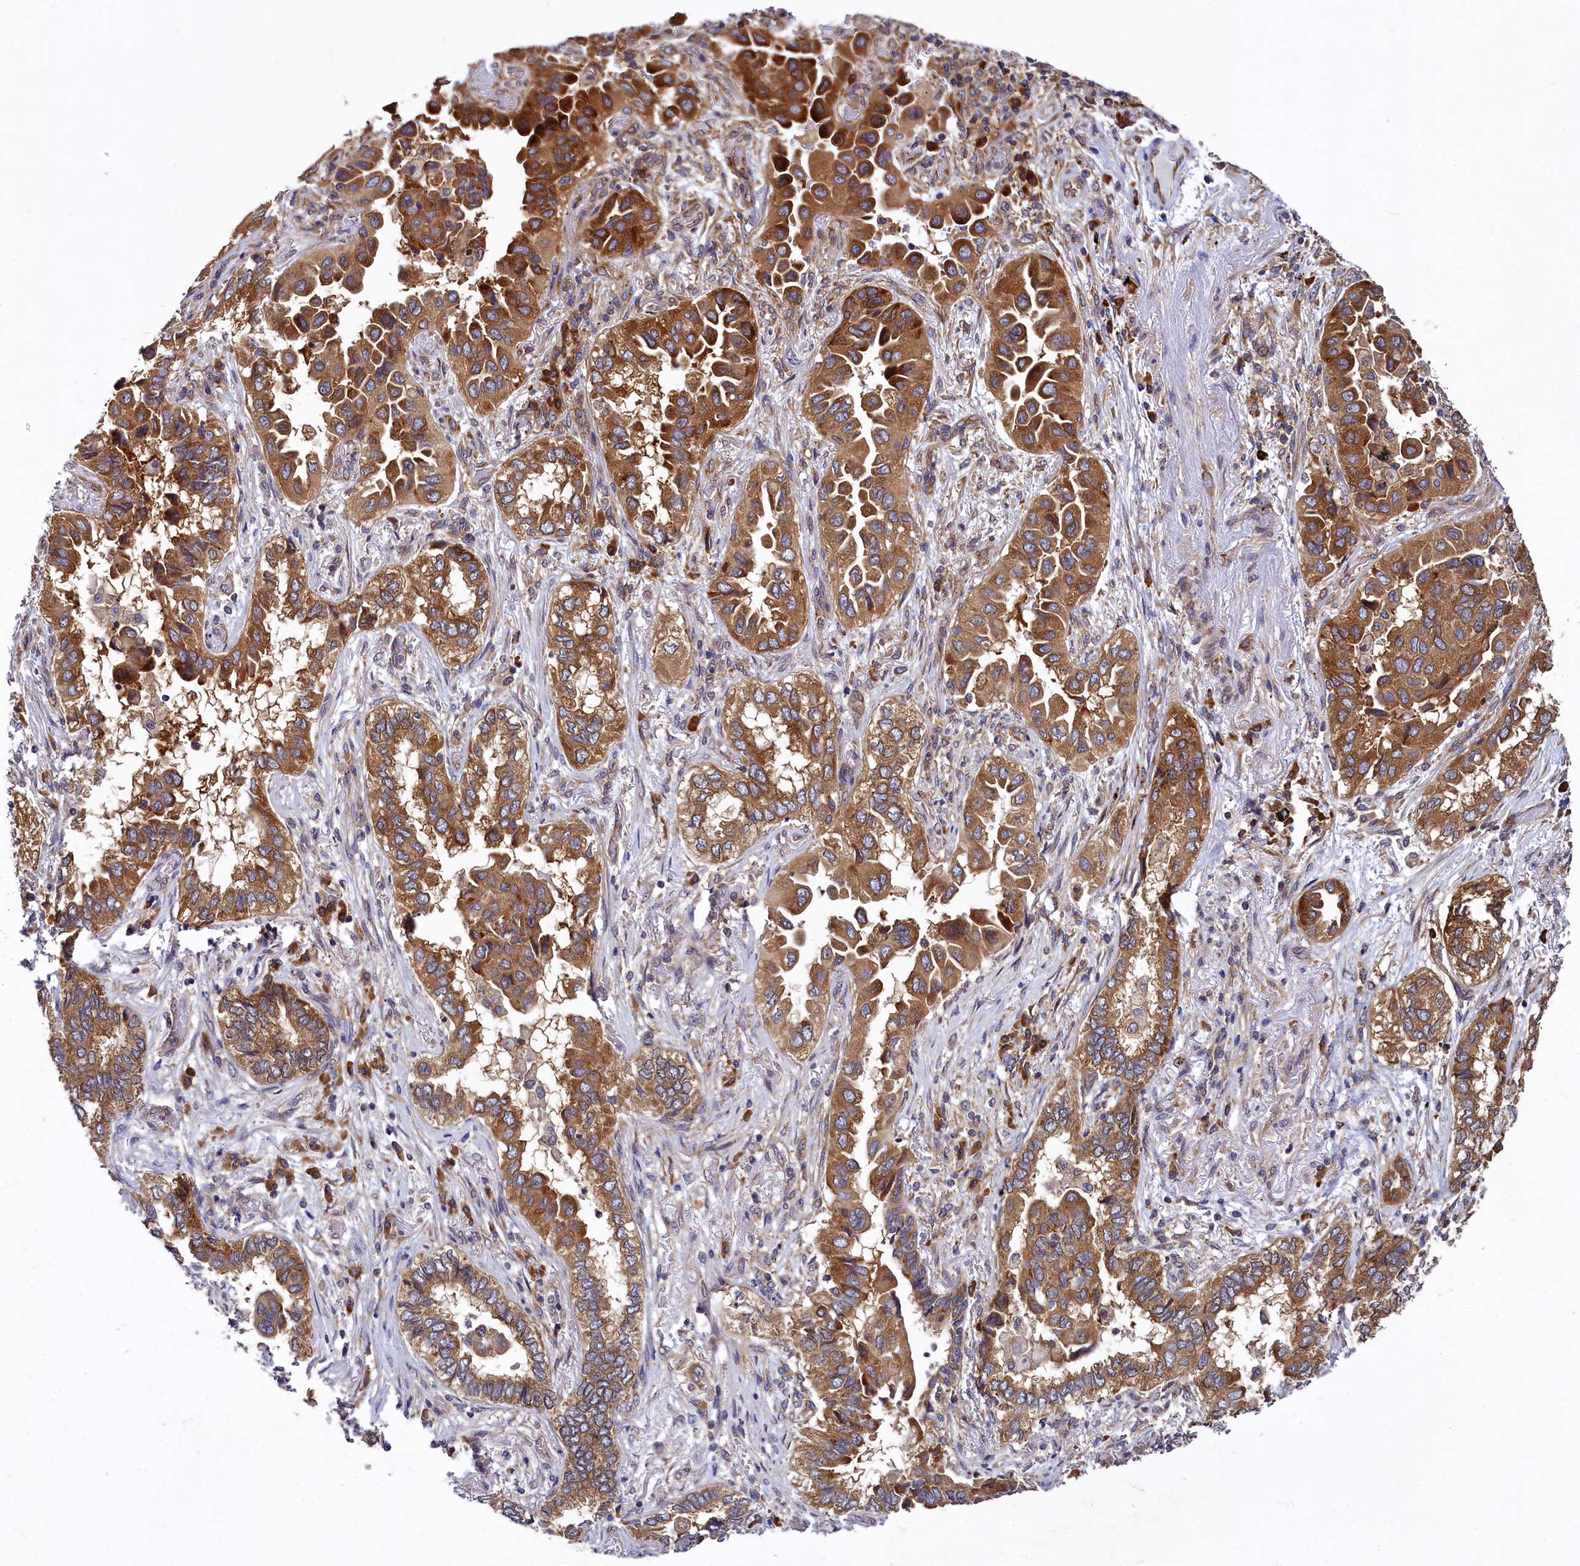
{"staining": {"intensity": "strong", "quantity": ">75%", "location": "cytoplasmic/membranous"}, "tissue": "lung cancer", "cell_type": "Tumor cells", "image_type": "cancer", "snomed": [{"axis": "morphology", "description": "Adenocarcinoma, NOS"}, {"axis": "topography", "description": "Lung"}], "caption": "Tumor cells show strong cytoplasmic/membranous expression in about >75% of cells in lung adenocarcinoma. Immunohistochemistry (ihc) stains the protein in brown and the nuclei are stained blue.", "gene": "EIF2B2", "patient": {"sex": "female", "age": 76}}